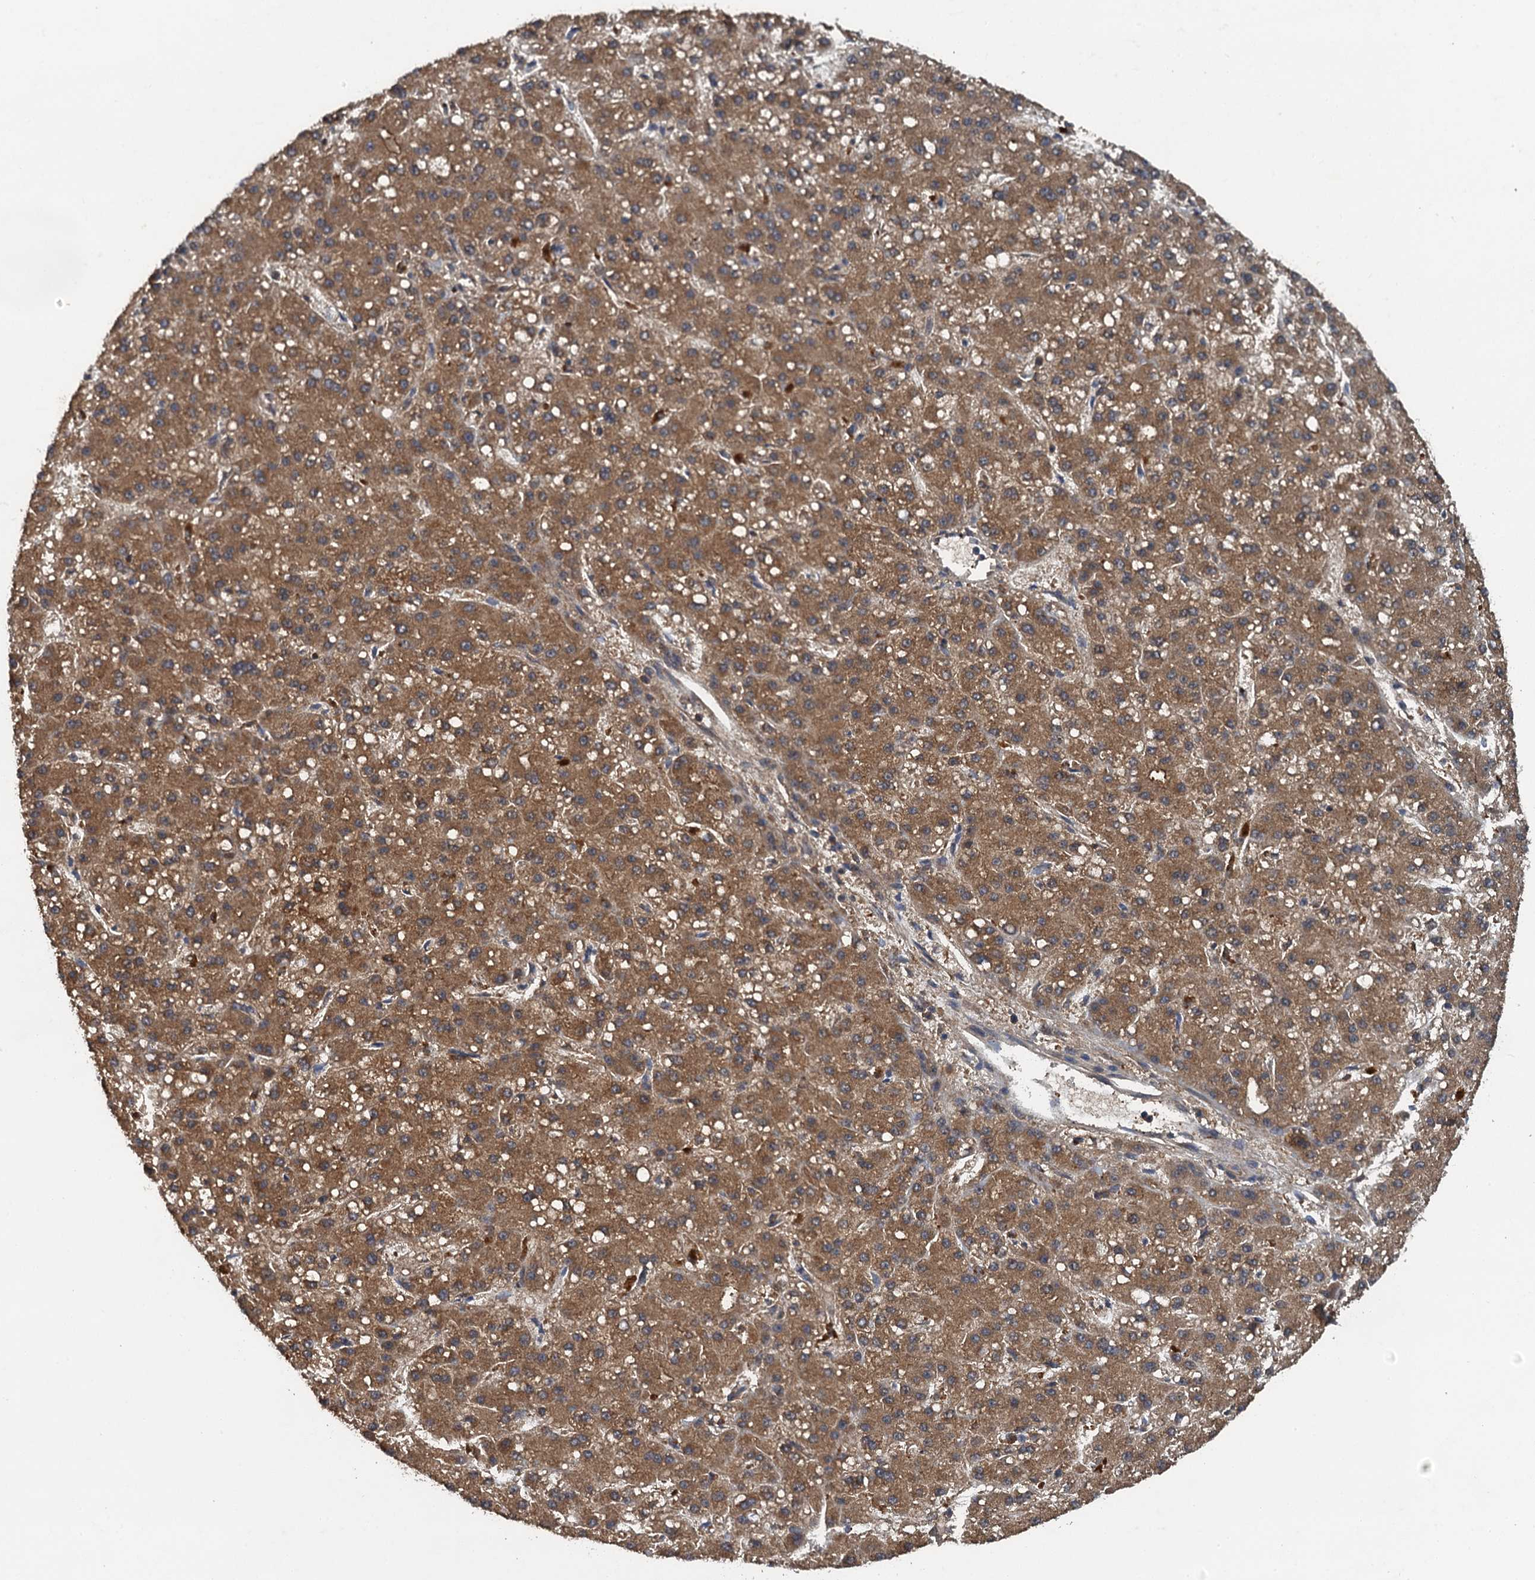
{"staining": {"intensity": "moderate", "quantity": ">75%", "location": "cytoplasmic/membranous"}, "tissue": "liver cancer", "cell_type": "Tumor cells", "image_type": "cancer", "snomed": [{"axis": "morphology", "description": "Carcinoma, Hepatocellular, NOS"}, {"axis": "topography", "description": "Liver"}], "caption": "Immunohistochemistry (IHC) of liver cancer (hepatocellular carcinoma) shows medium levels of moderate cytoplasmic/membranous staining in about >75% of tumor cells.", "gene": "HAPLN3", "patient": {"sex": "male", "age": 67}}